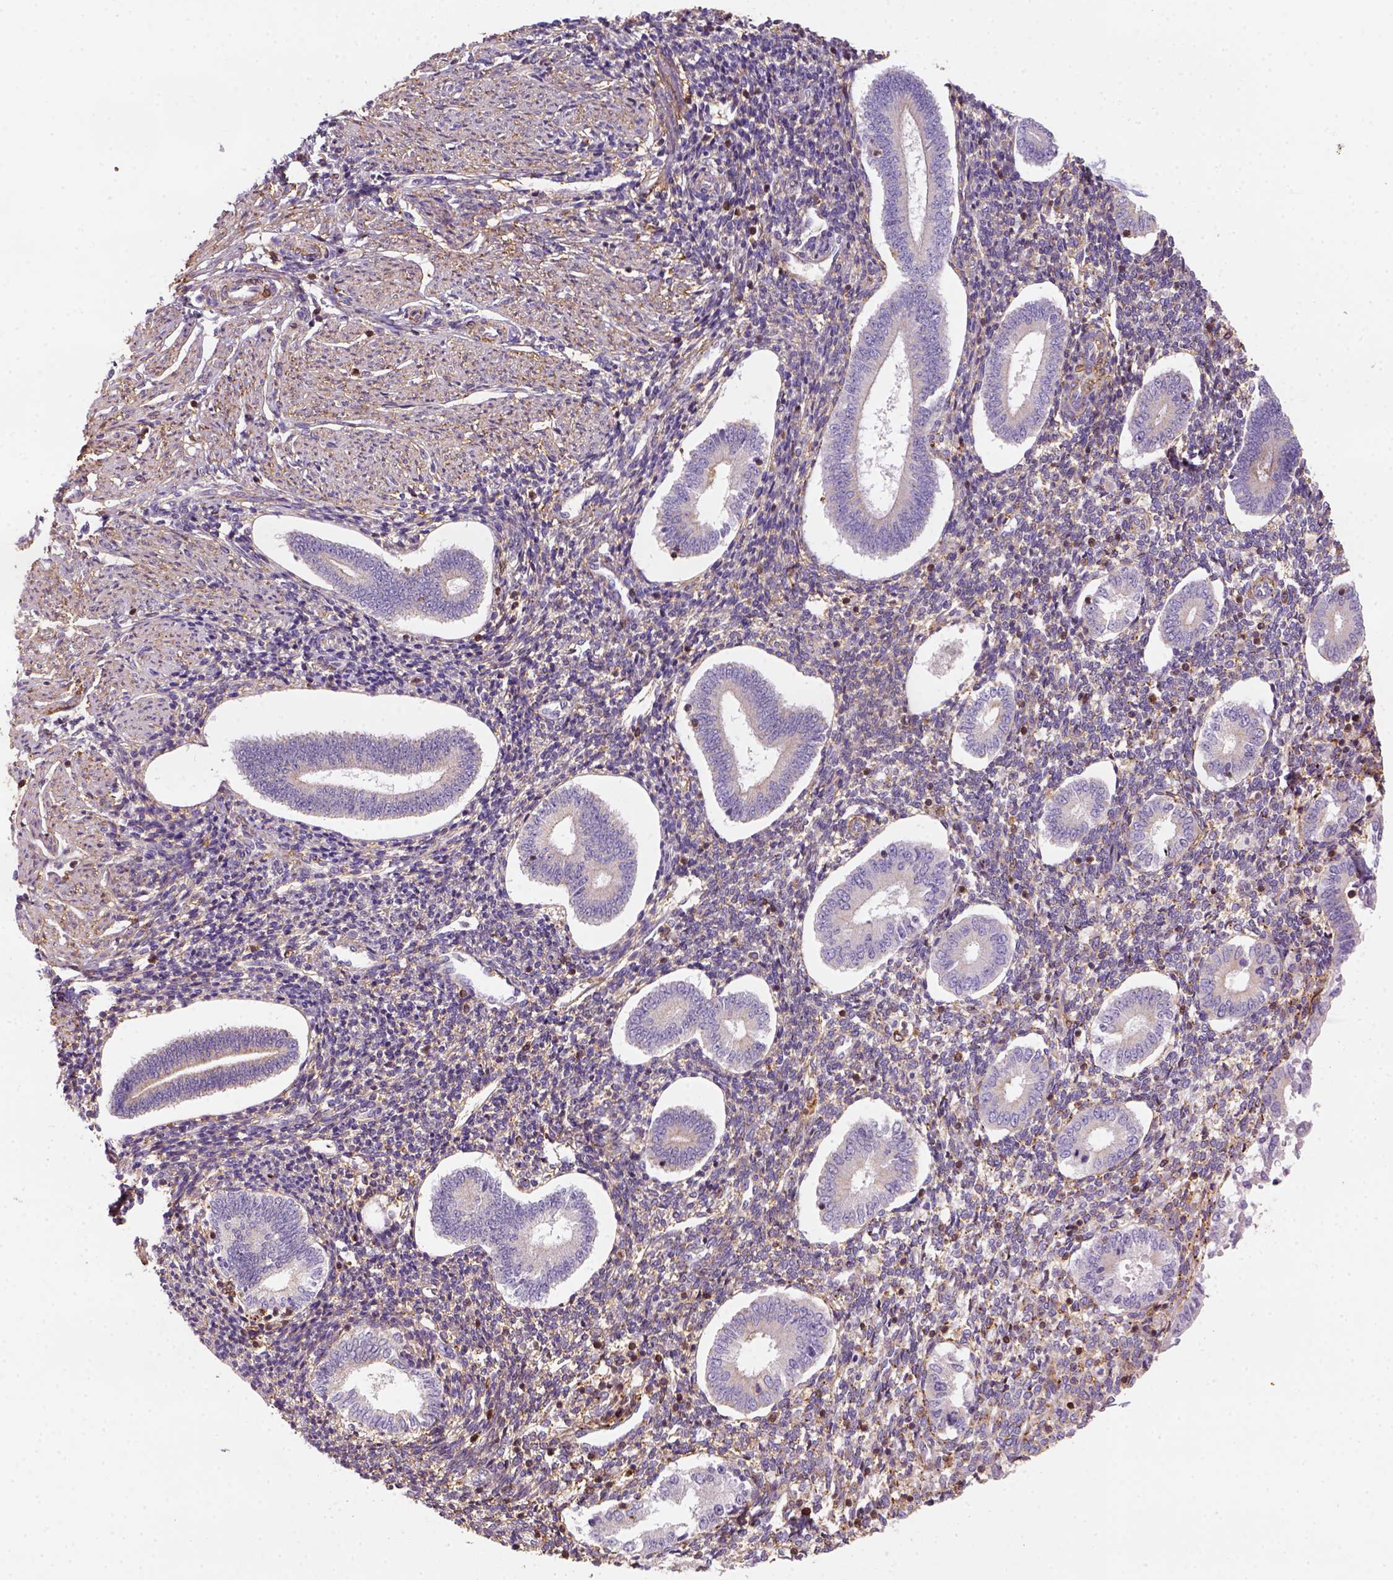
{"staining": {"intensity": "weak", "quantity": "25%-75%", "location": "cytoplasmic/membranous"}, "tissue": "endometrium", "cell_type": "Cells in endometrial stroma", "image_type": "normal", "snomed": [{"axis": "morphology", "description": "Normal tissue, NOS"}, {"axis": "topography", "description": "Endometrium"}], "caption": "Protein analysis of unremarkable endometrium displays weak cytoplasmic/membranous expression in approximately 25%-75% of cells in endometrial stroma. (brown staining indicates protein expression, while blue staining denotes nuclei).", "gene": "GPRC5D", "patient": {"sex": "female", "age": 40}}